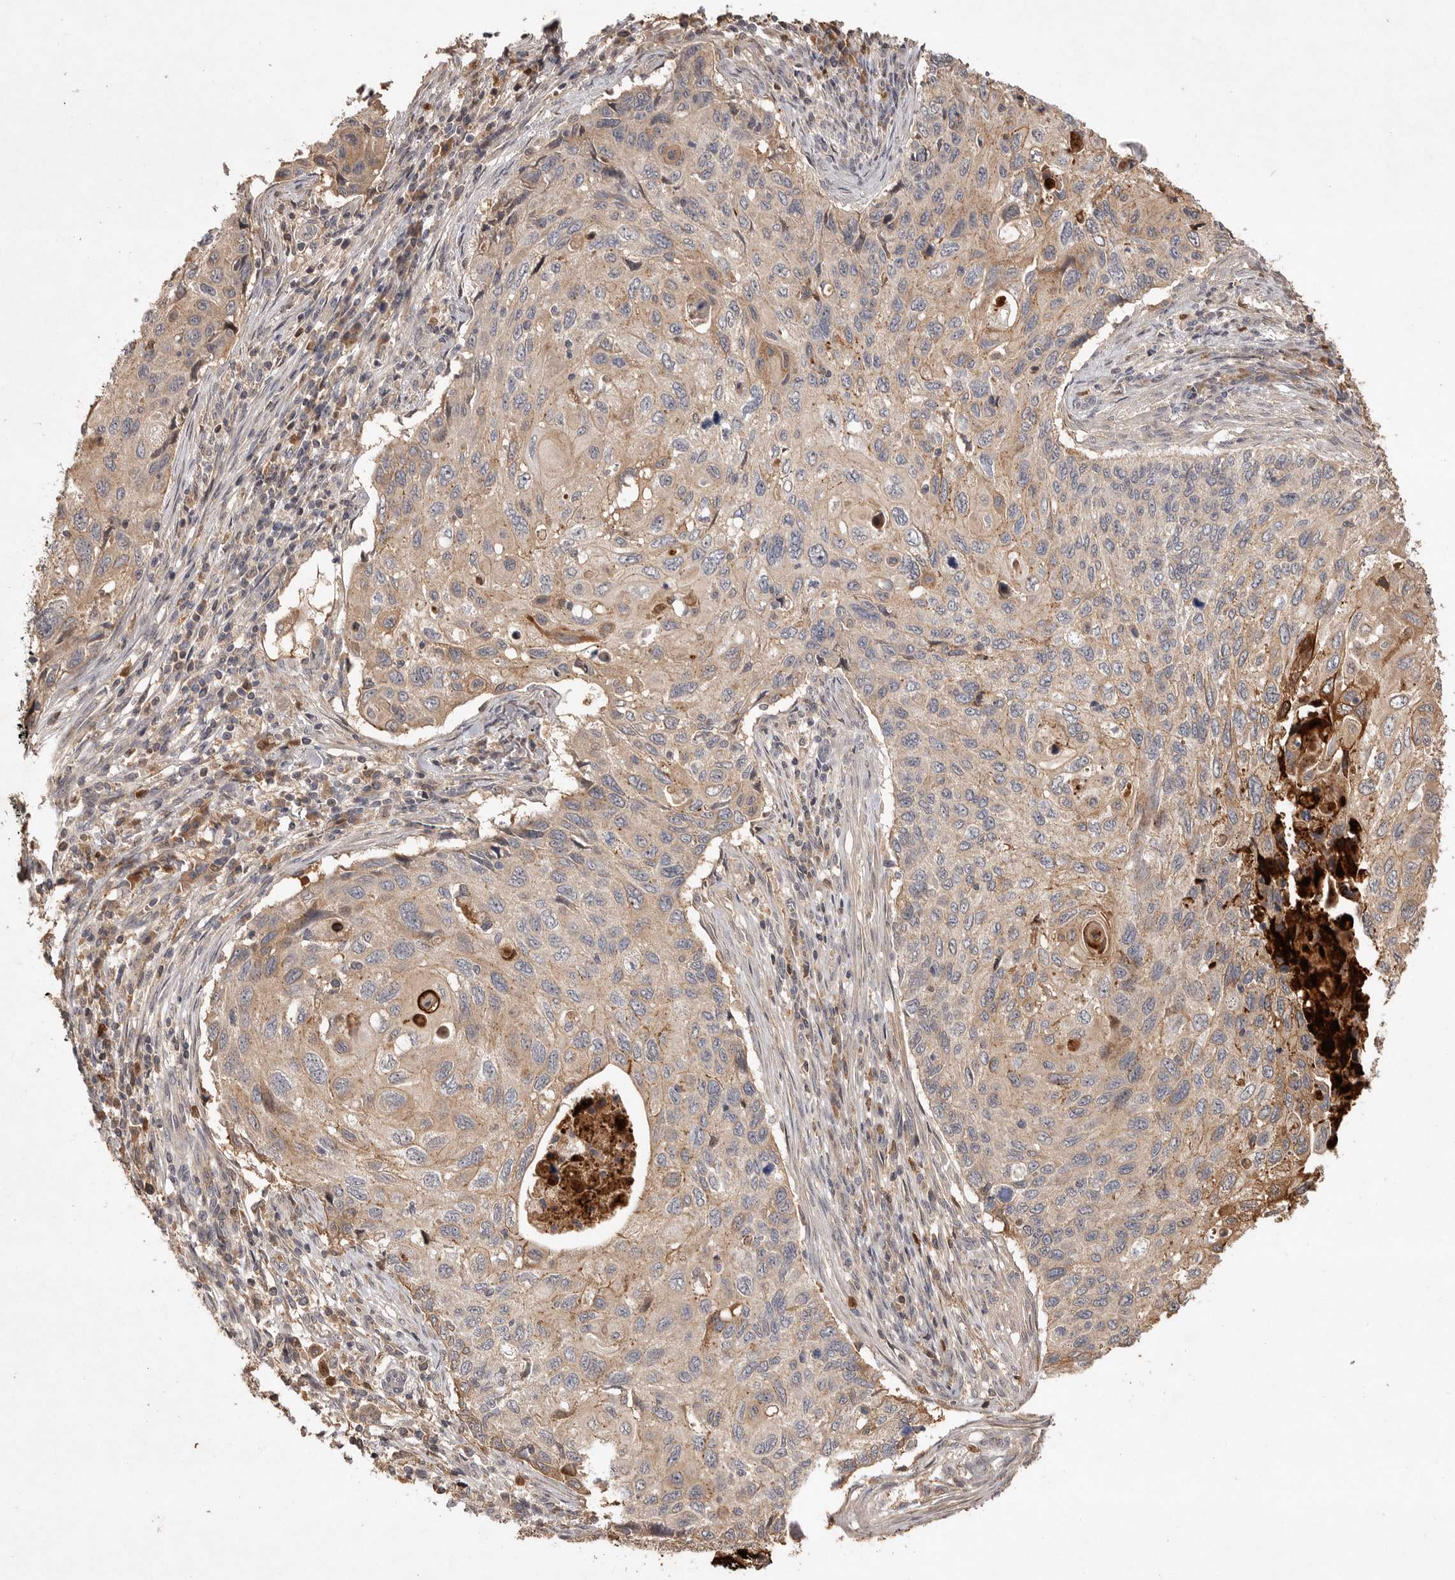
{"staining": {"intensity": "weak", "quantity": ">75%", "location": "cytoplasmic/membranous"}, "tissue": "cervical cancer", "cell_type": "Tumor cells", "image_type": "cancer", "snomed": [{"axis": "morphology", "description": "Squamous cell carcinoma, NOS"}, {"axis": "topography", "description": "Cervix"}], "caption": "Weak cytoplasmic/membranous protein positivity is present in about >75% of tumor cells in squamous cell carcinoma (cervical).", "gene": "VN1R4", "patient": {"sex": "female", "age": 70}}